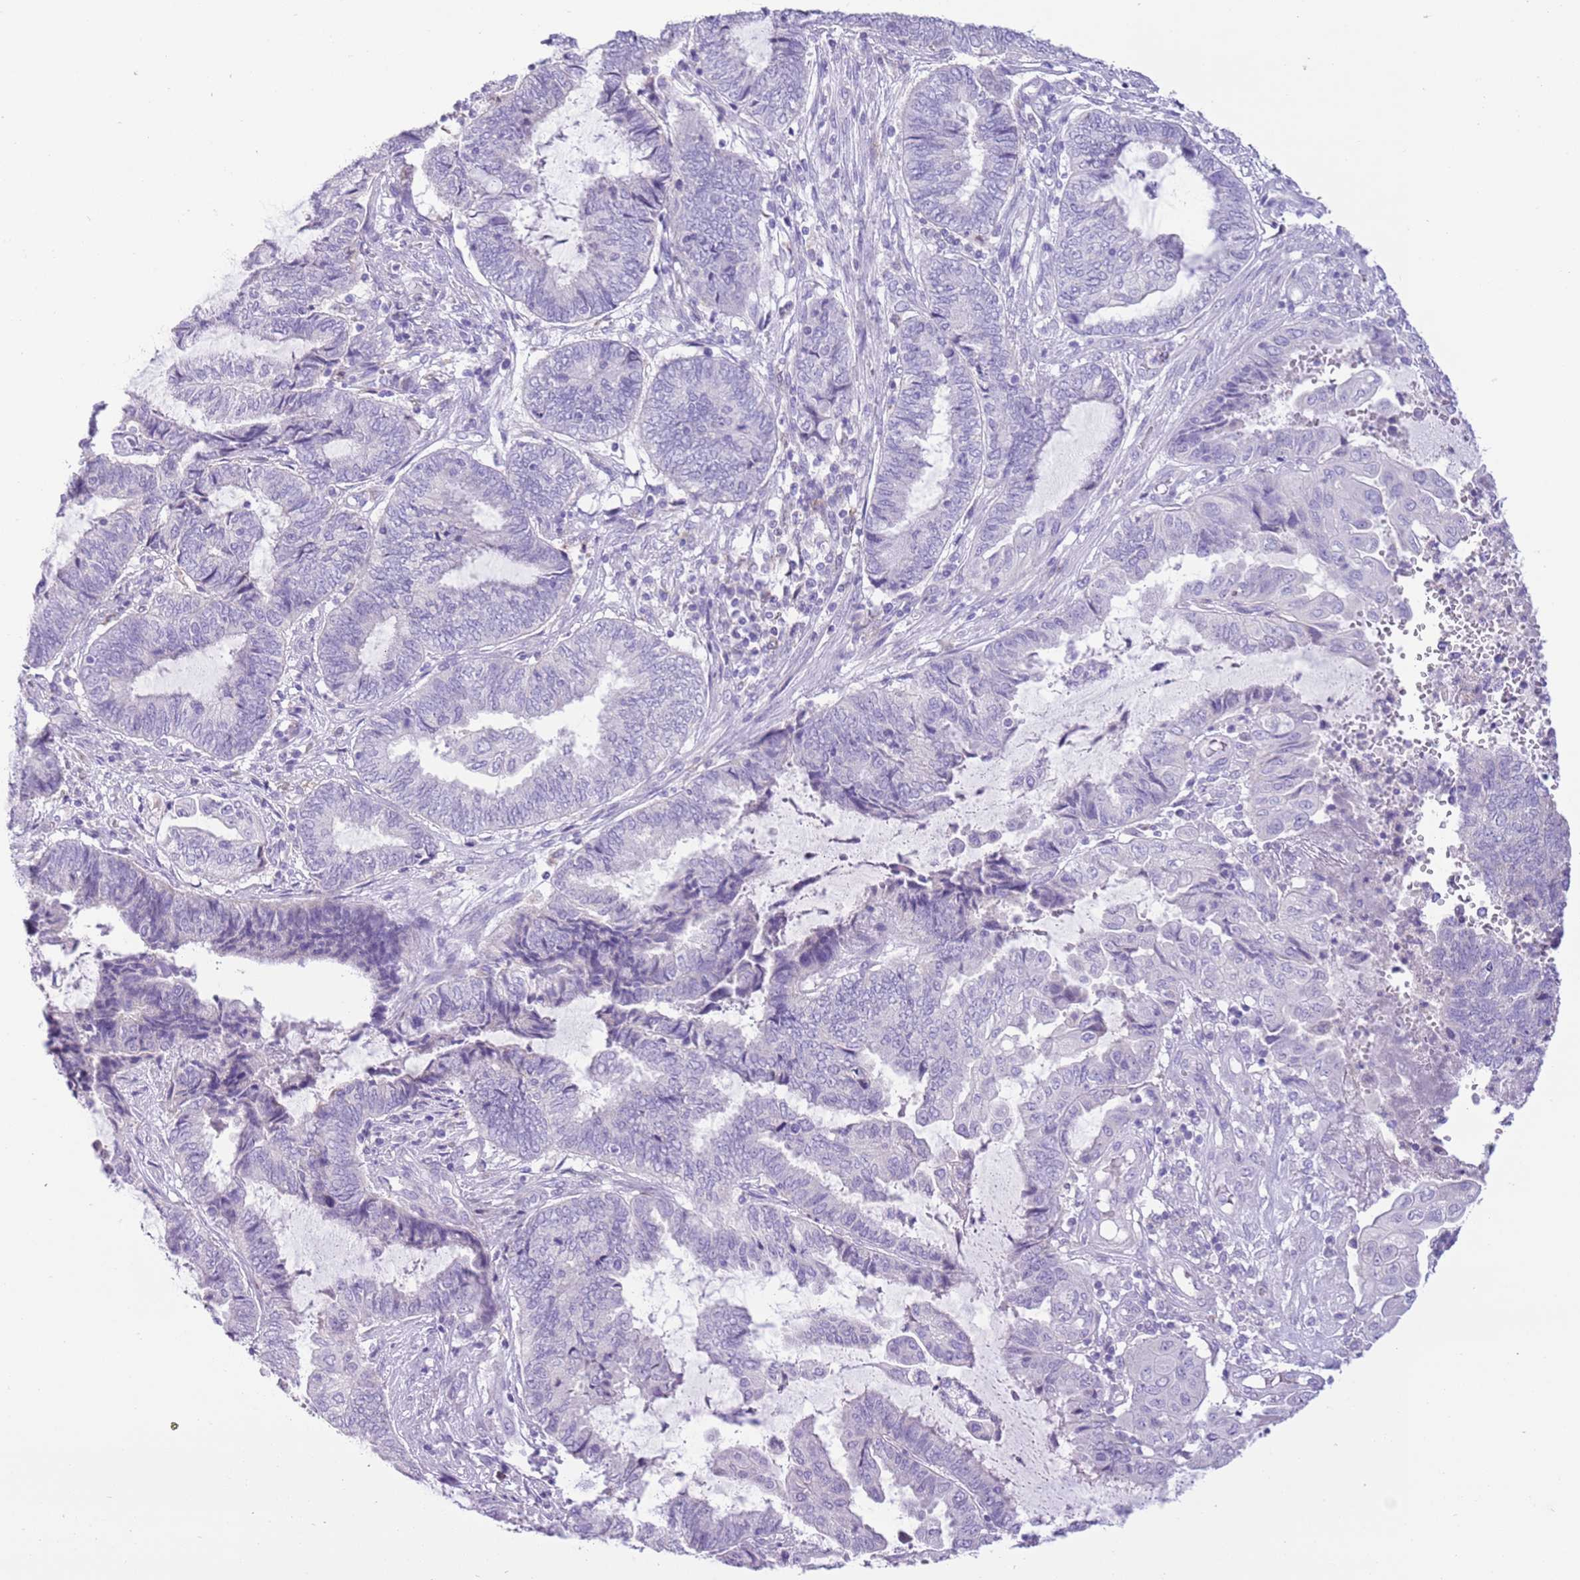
{"staining": {"intensity": "negative", "quantity": "none", "location": "none"}, "tissue": "endometrial cancer", "cell_type": "Tumor cells", "image_type": "cancer", "snomed": [{"axis": "morphology", "description": "Adenocarcinoma, NOS"}, {"axis": "topography", "description": "Uterus"}, {"axis": "topography", "description": "Endometrium"}], "caption": "High power microscopy micrograph of an immunohistochemistry micrograph of endometrial cancer, revealing no significant positivity in tumor cells.", "gene": "ZNF697", "patient": {"sex": "female", "age": 70}}